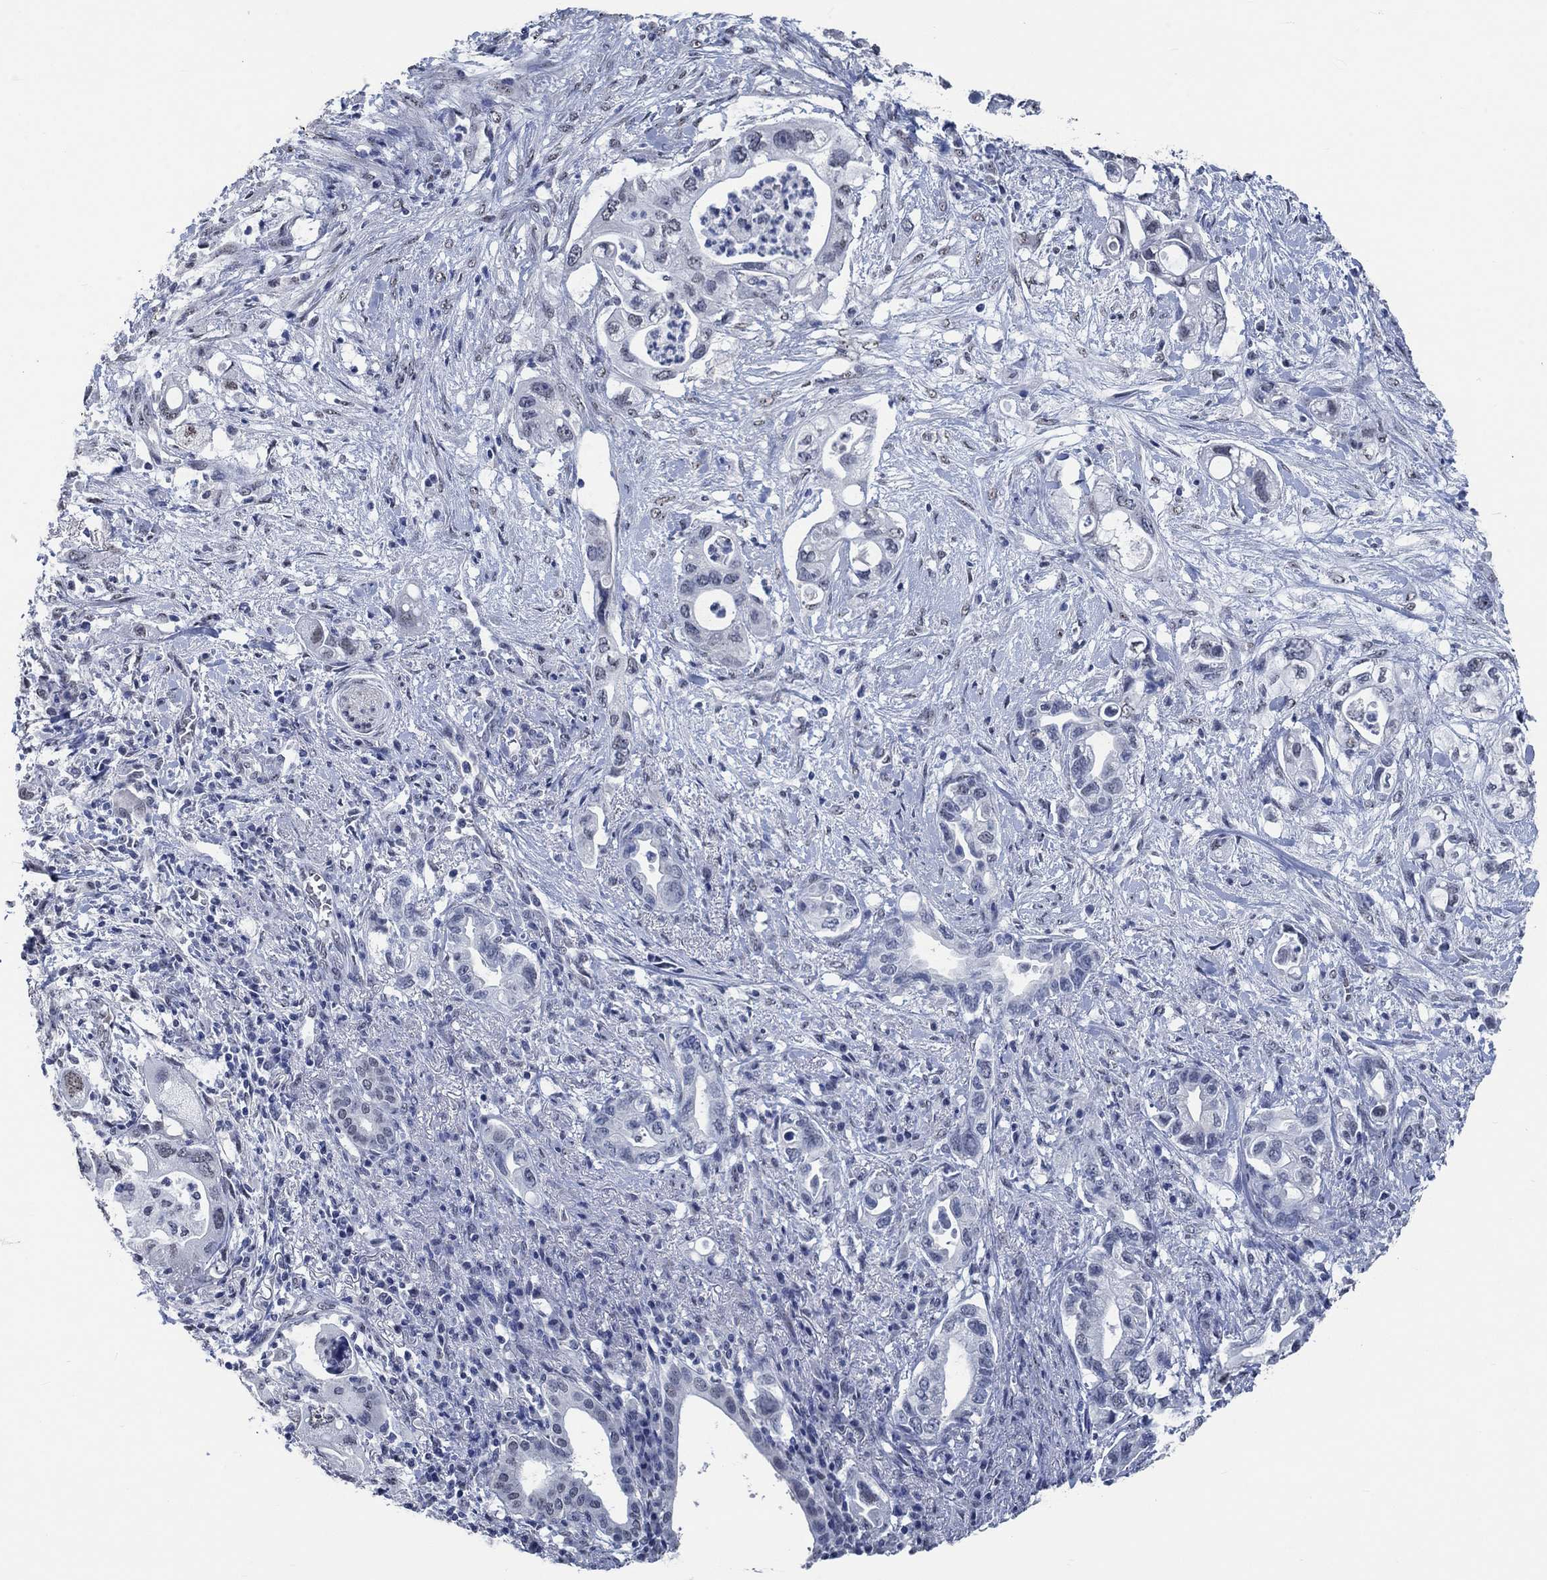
{"staining": {"intensity": "negative", "quantity": "none", "location": "none"}, "tissue": "pancreatic cancer", "cell_type": "Tumor cells", "image_type": "cancer", "snomed": [{"axis": "morphology", "description": "Adenocarcinoma, NOS"}, {"axis": "topography", "description": "Pancreas"}], "caption": "There is no significant positivity in tumor cells of pancreatic adenocarcinoma.", "gene": "OBSCN", "patient": {"sex": "female", "age": 72}}